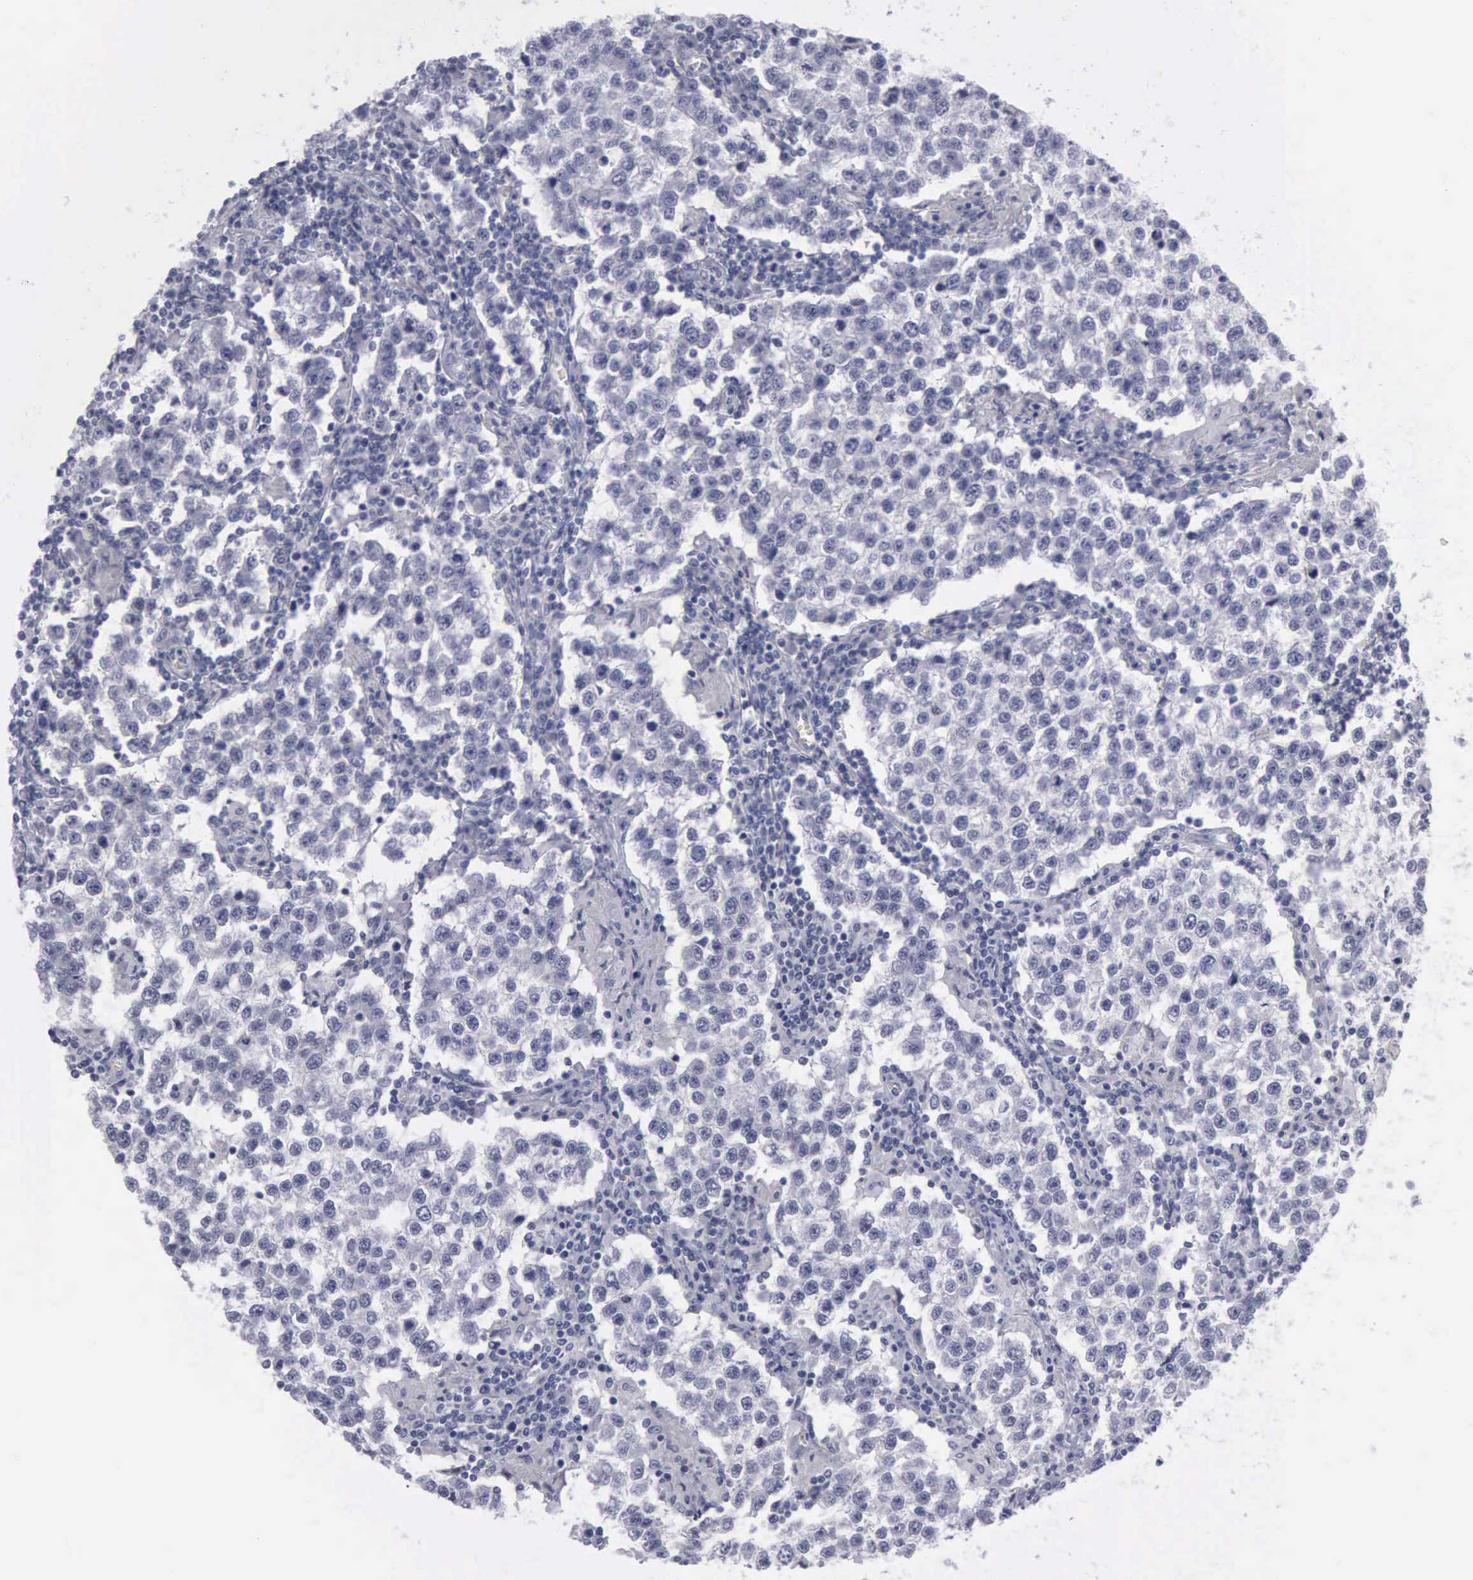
{"staining": {"intensity": "negative", "quantity": "none", "location": "none"}, "tissue": "testis cancer", "cell_type": "Tumor cells", "image_type": "cancer", "snomed": [{"axis": "morphology", "description": "Seminoma, NOS"}, {"axis": "topography", "description": "Testis"}], "caption": "Tumor cells show no significant staining in seminoma (testis).", "gene": "KRT13", "patient": {"sex": "male", "age": 36}}